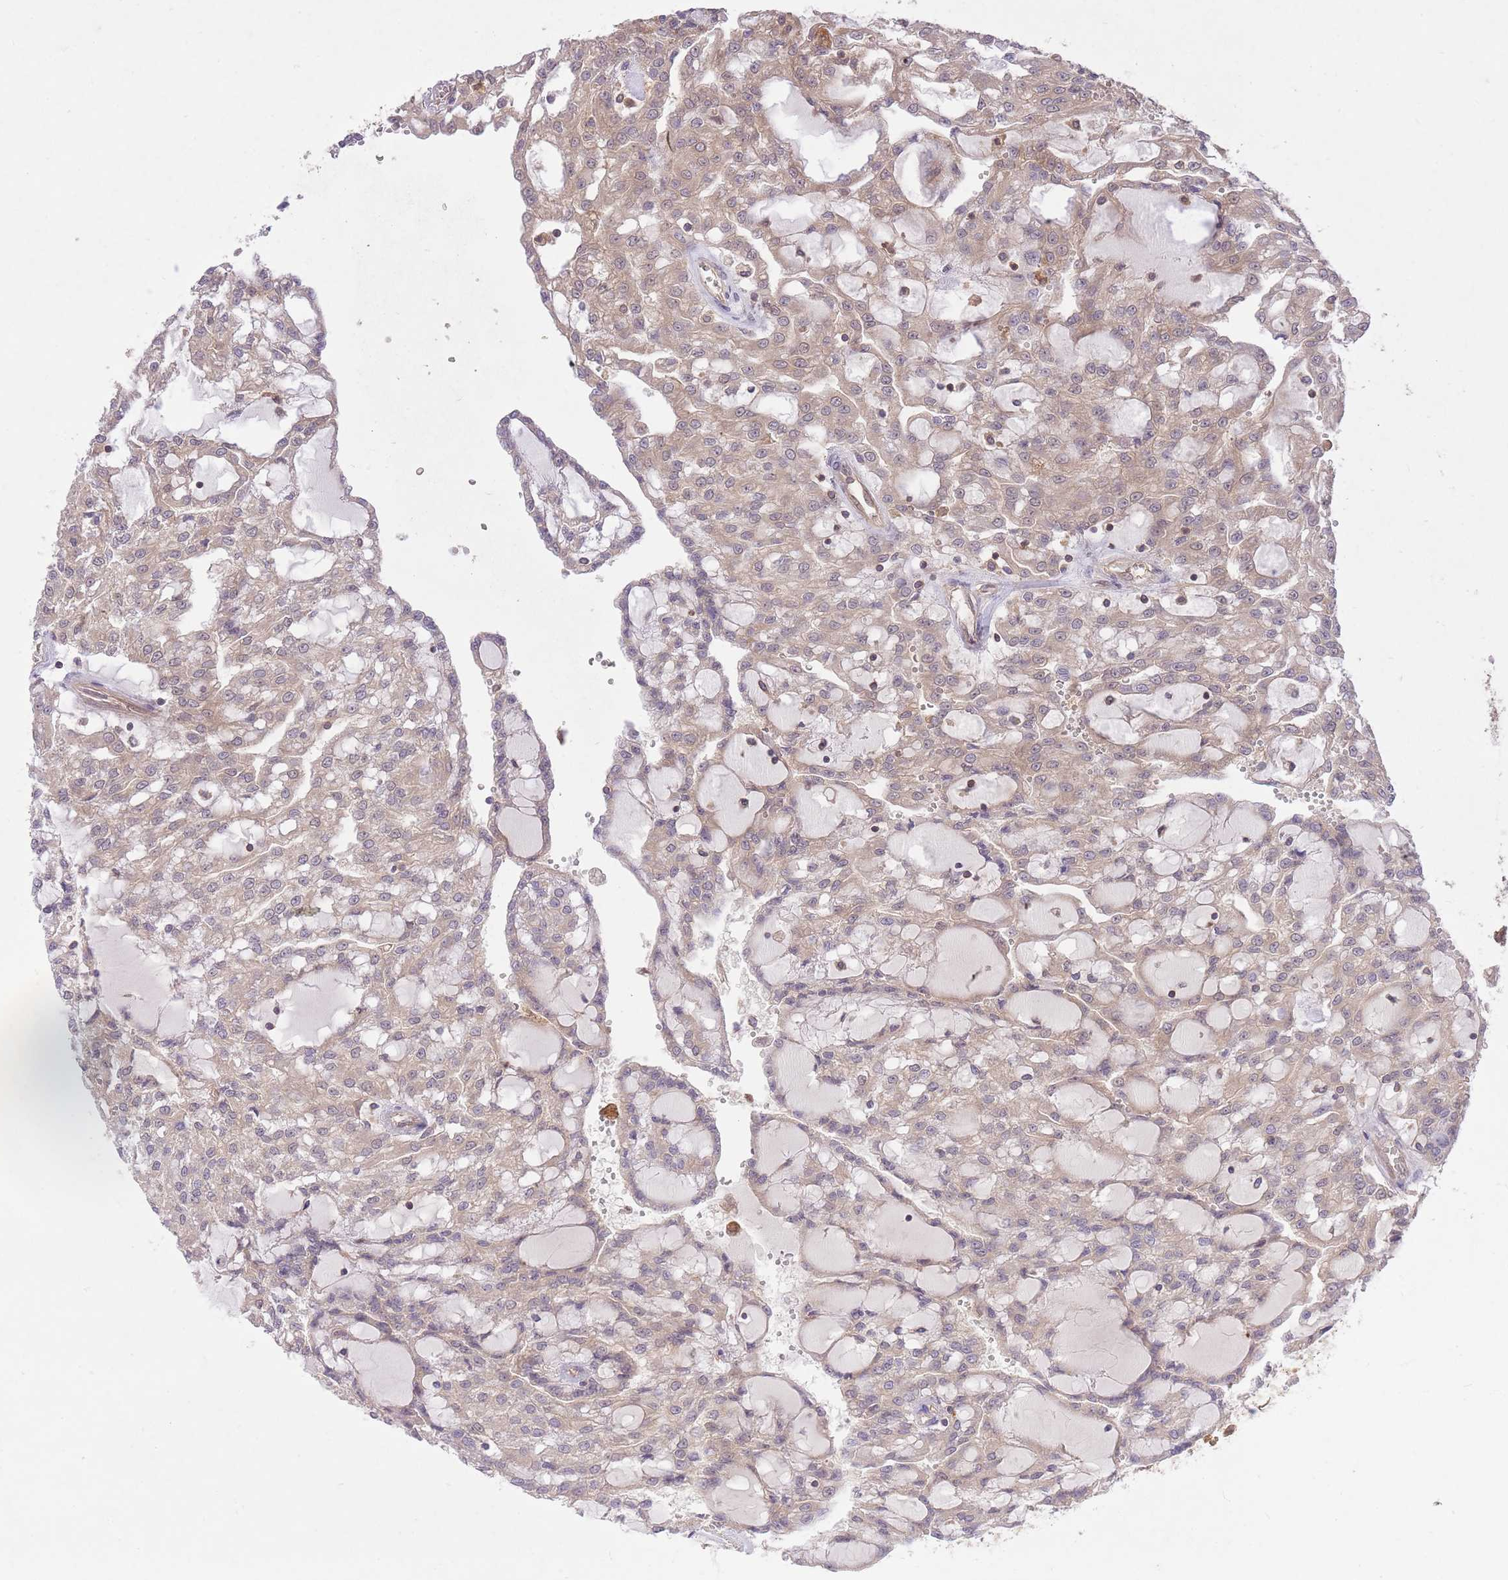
{"staining": {"intensity": "weak", "quantity": "25%-75%", "location": "cytoplasmic/membranous"}, "tissue": "renal cancer", "cell_type": "Tumor cells", "image_type": "cancer", "snomed": [{"axis": "morphology", "description": "Adenocarcinoma, NOS"}, {"axis": "topography", "description": "Kidney"}], "caption": "Renal cancer tissue demonstrates weak cytoplasmic/membranous expression in approximately 25%-75% of tumor cells, visualized by immunohistochemistry.", "gene": "PREP", "patient": {"sex": "male", "age": 63}}